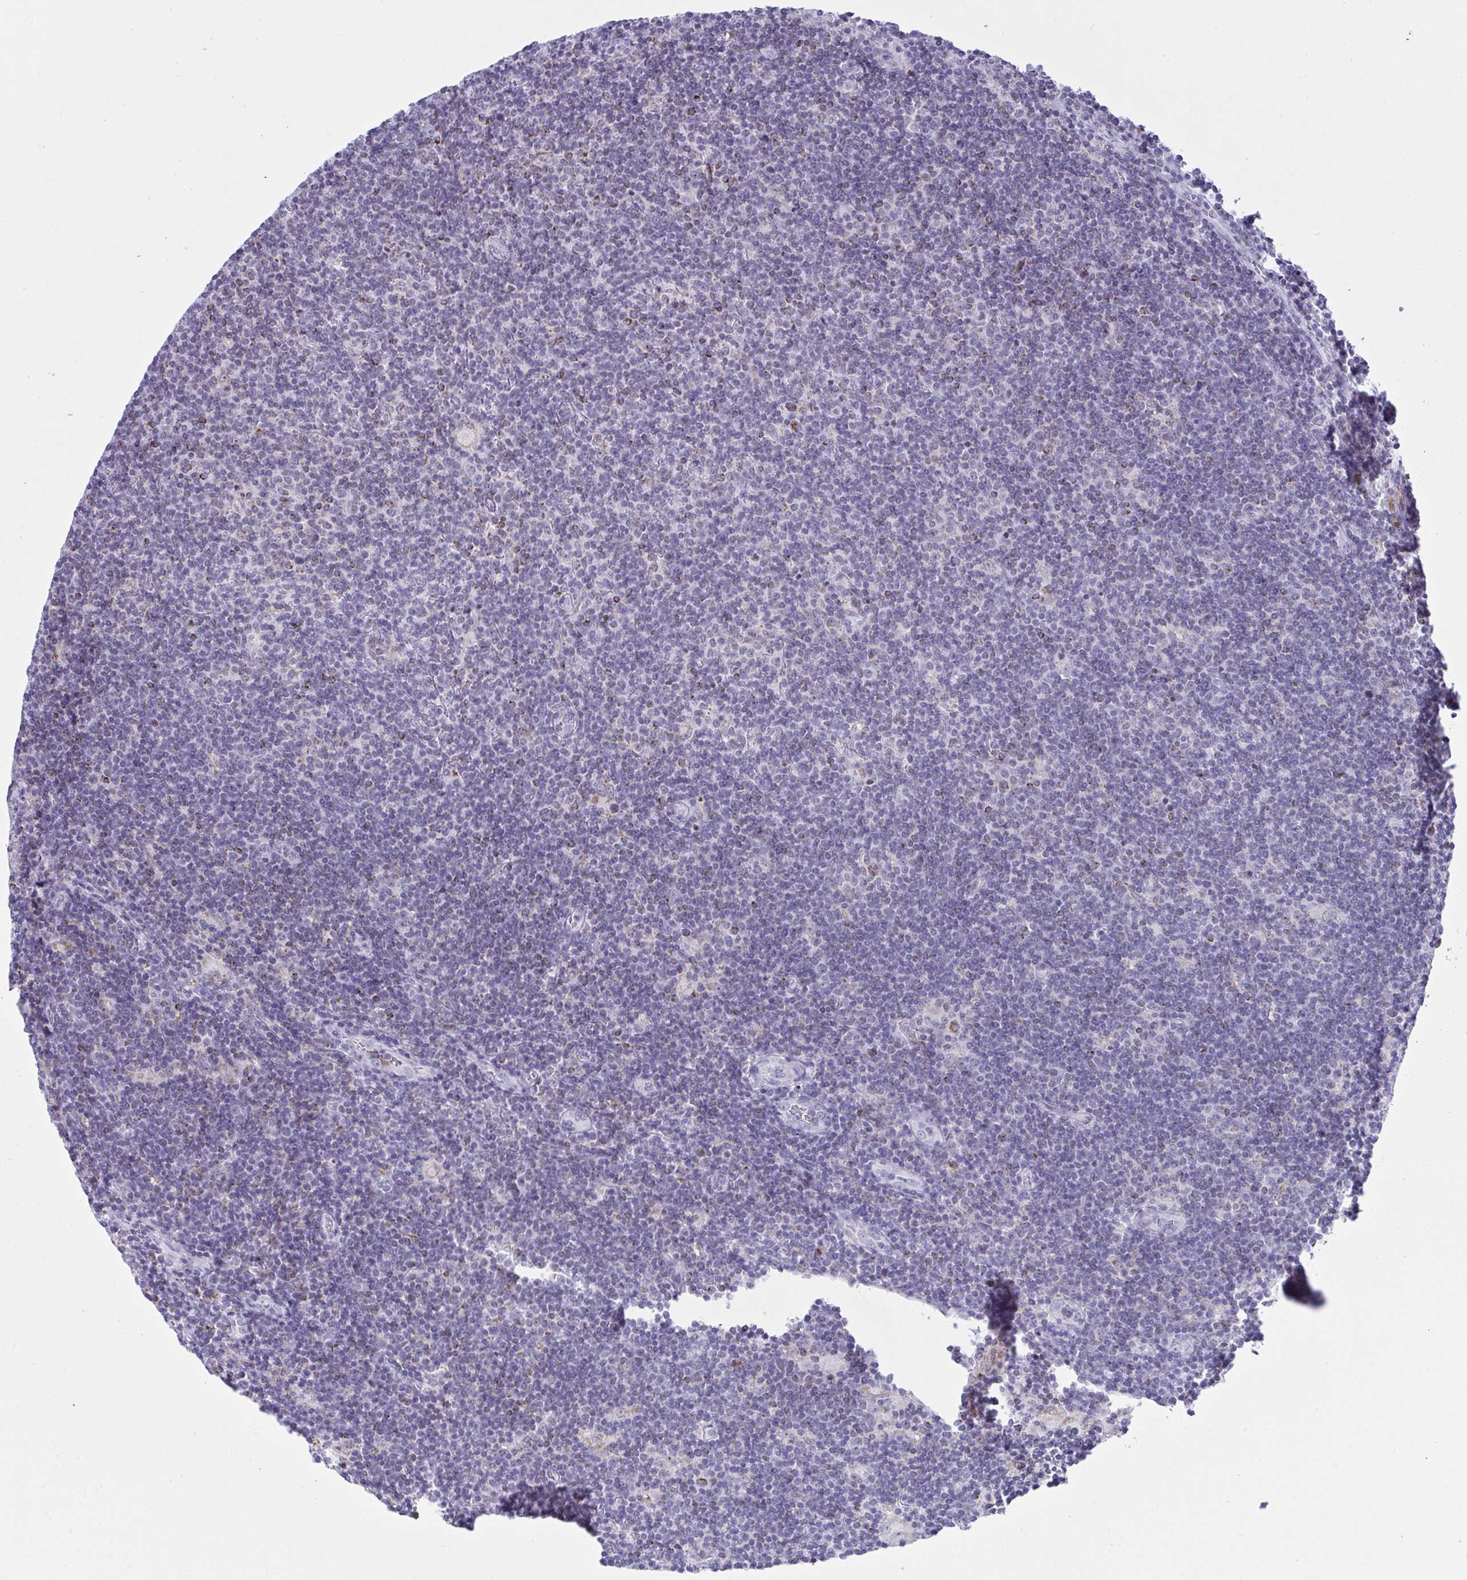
{"staining": {"intensity": "negative", "quantity": "none", "location": "none"}, "tissue": "lymphoma", "cell_type": "Tumor cells", "image_type": "cancer", "snomed": [{"axis": "morphology", "description": "Hodgkin's disease, NOS"}, {"axis": "topography", "description": "Lymph node"}], "caption": "IHC photomicrograph of neoplastic tissue: lymphoma stained with DAB (3,3'-diaminobenzidine) displays no significant protein staining in tumor cells.", "gene": "PLA2G12B", "patient": {"sex": "male", "age": 40}}